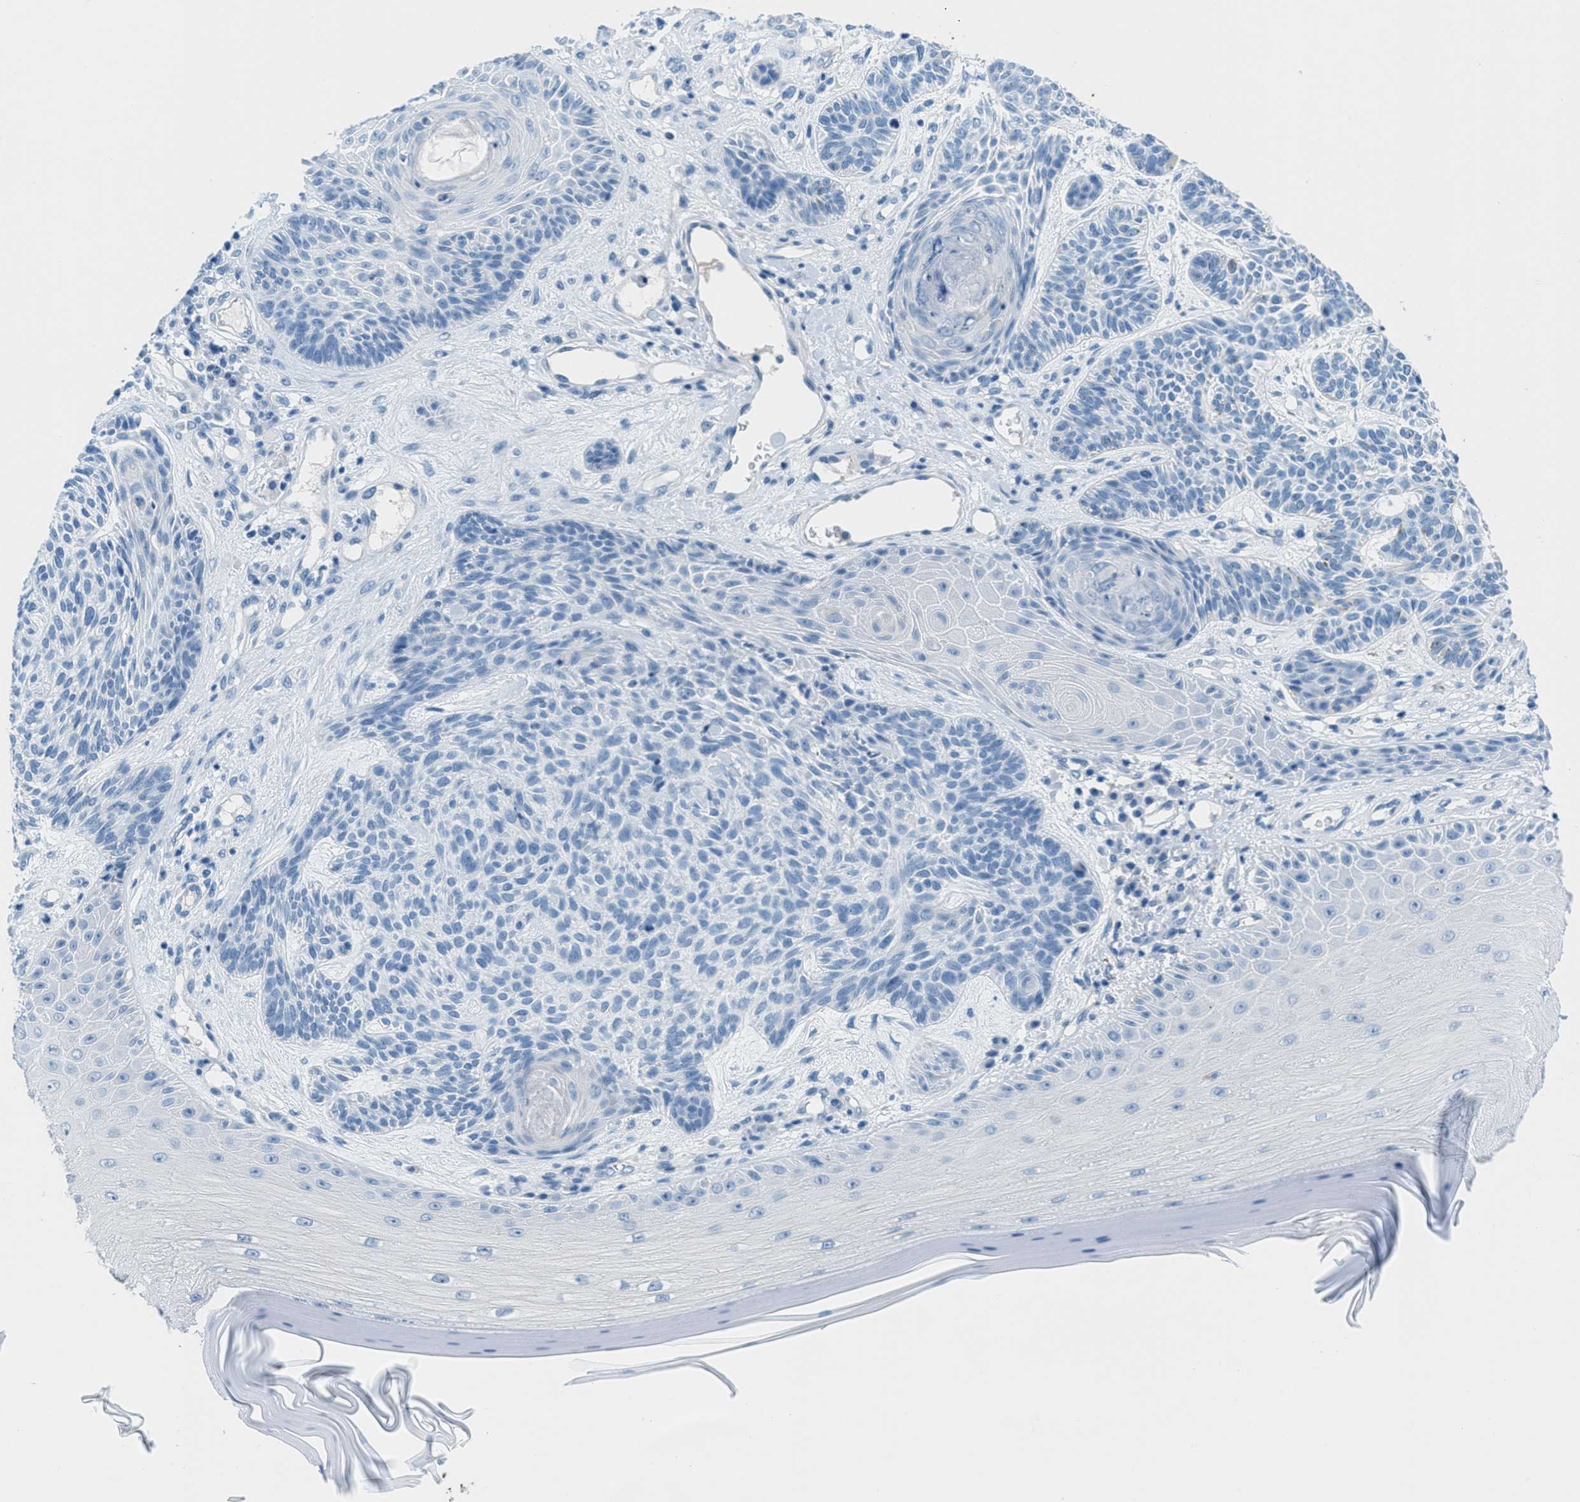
{"staining": {"intensity": "negative", "quantity": "none", "location": "none"}, "tissue": "skin cancer", "cell_type": "Tumor cells", "image_type": "cancer", "snomed": [{"axis": "morphology", "description": "Basal cell carcinoma"}, {"axis": "topography", "description": "Skin"}], "caption": "Basal cell carcinoma (skin) was stained to show a protein in brown. There is no significant positivity in tumor cells.", "gene": "MGARP", "patient": {"sex": "male", "age": 55}}